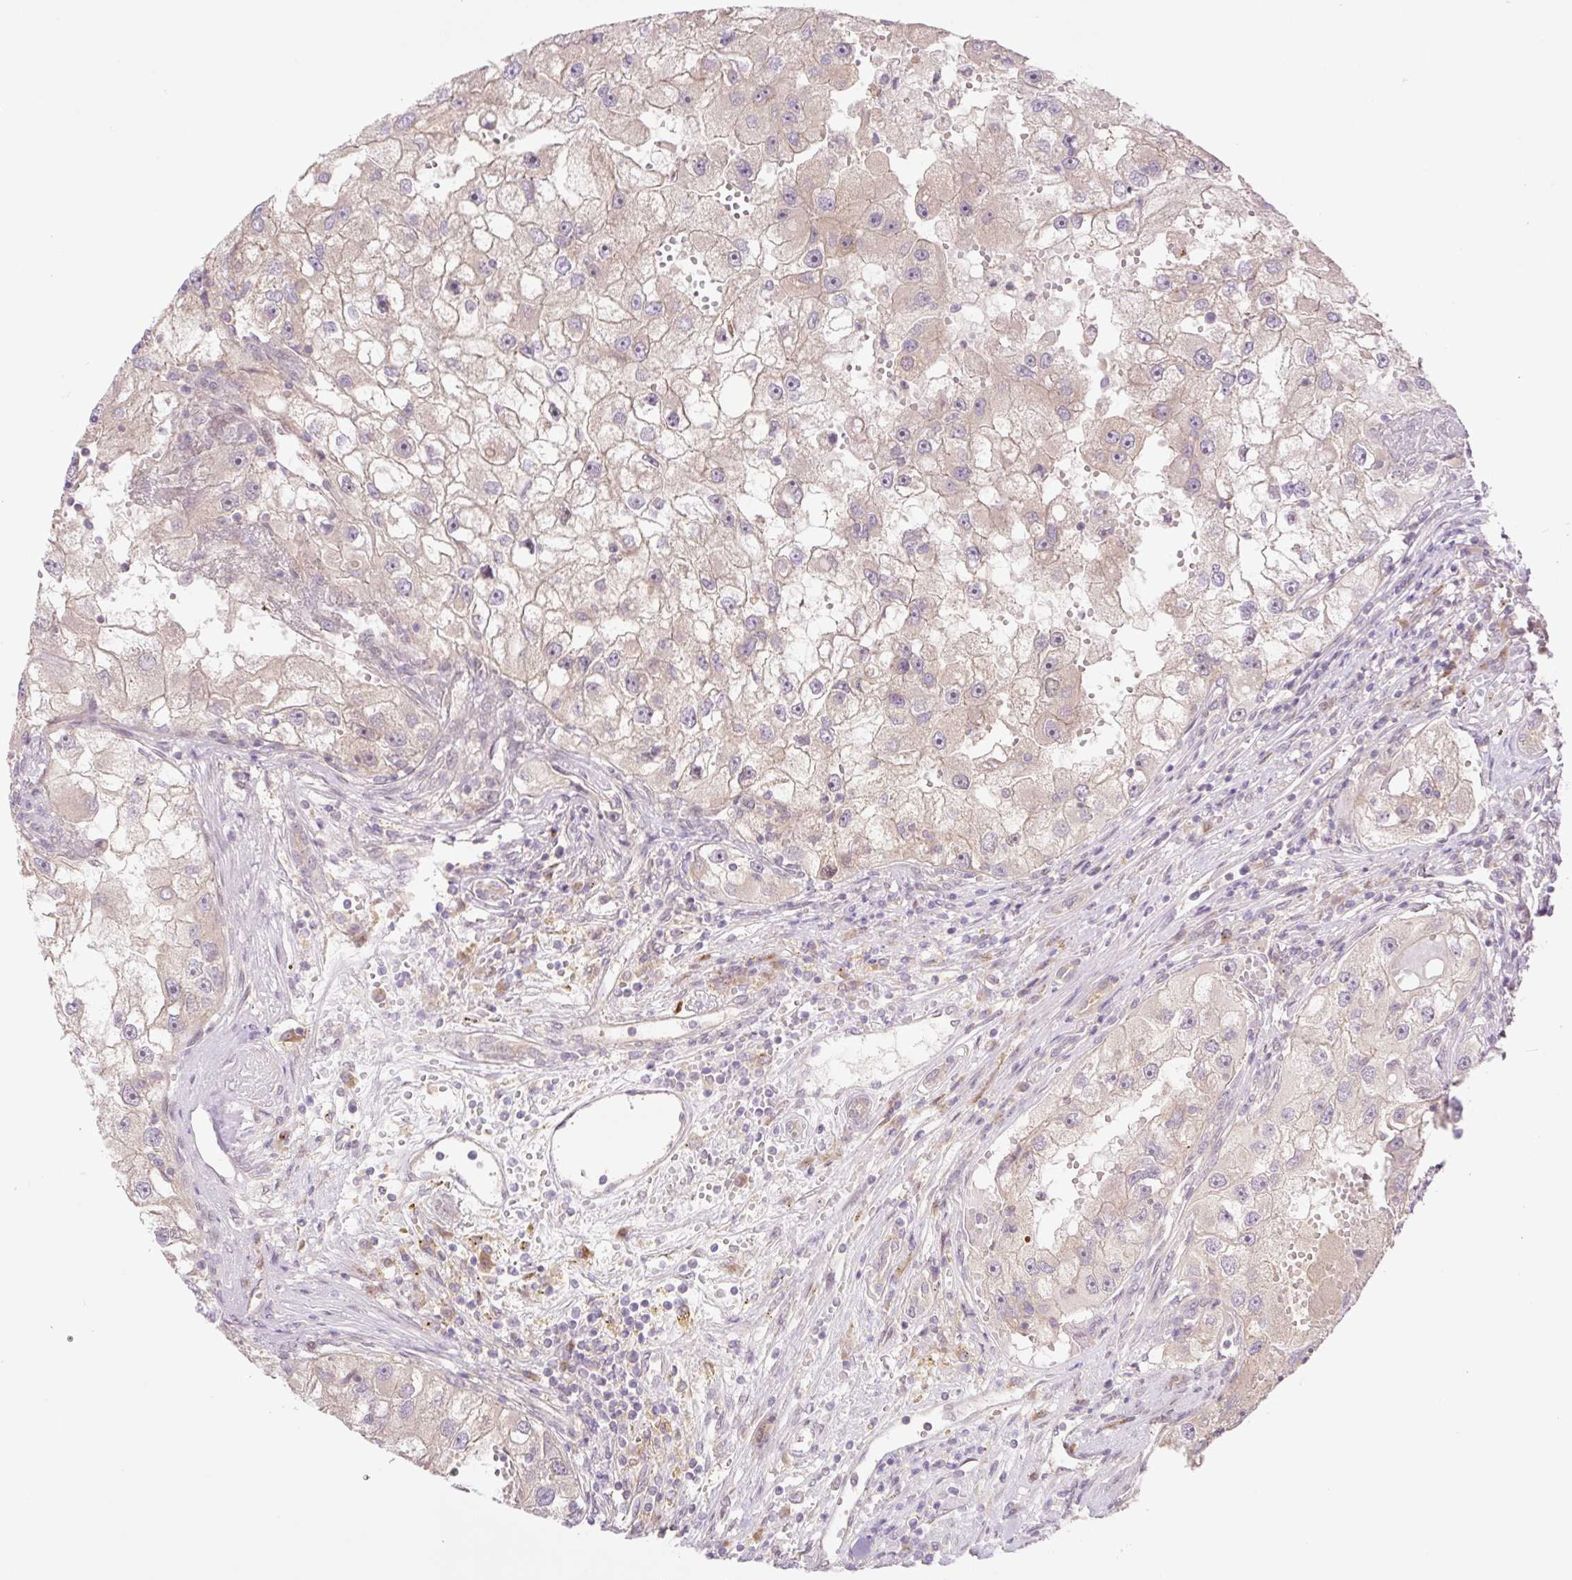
{"staining": {"intensity": "negative", "quantity": "none", "location": "none"}, "tissue": "renal cancer", "cell_type": "Tumor cells", "image_type": "cancer", "snomed": [{"axis": "morphology", "description": "Adenocarcinoma, NOS"}, {"axis": "topography", "description": "Kidney"}], "caption": "Protein analysis of renal cancer demonstrates no significant positivity in tumor cells.", "gene": "VPS25", "patient": {"sex": "male", "age": 63}}